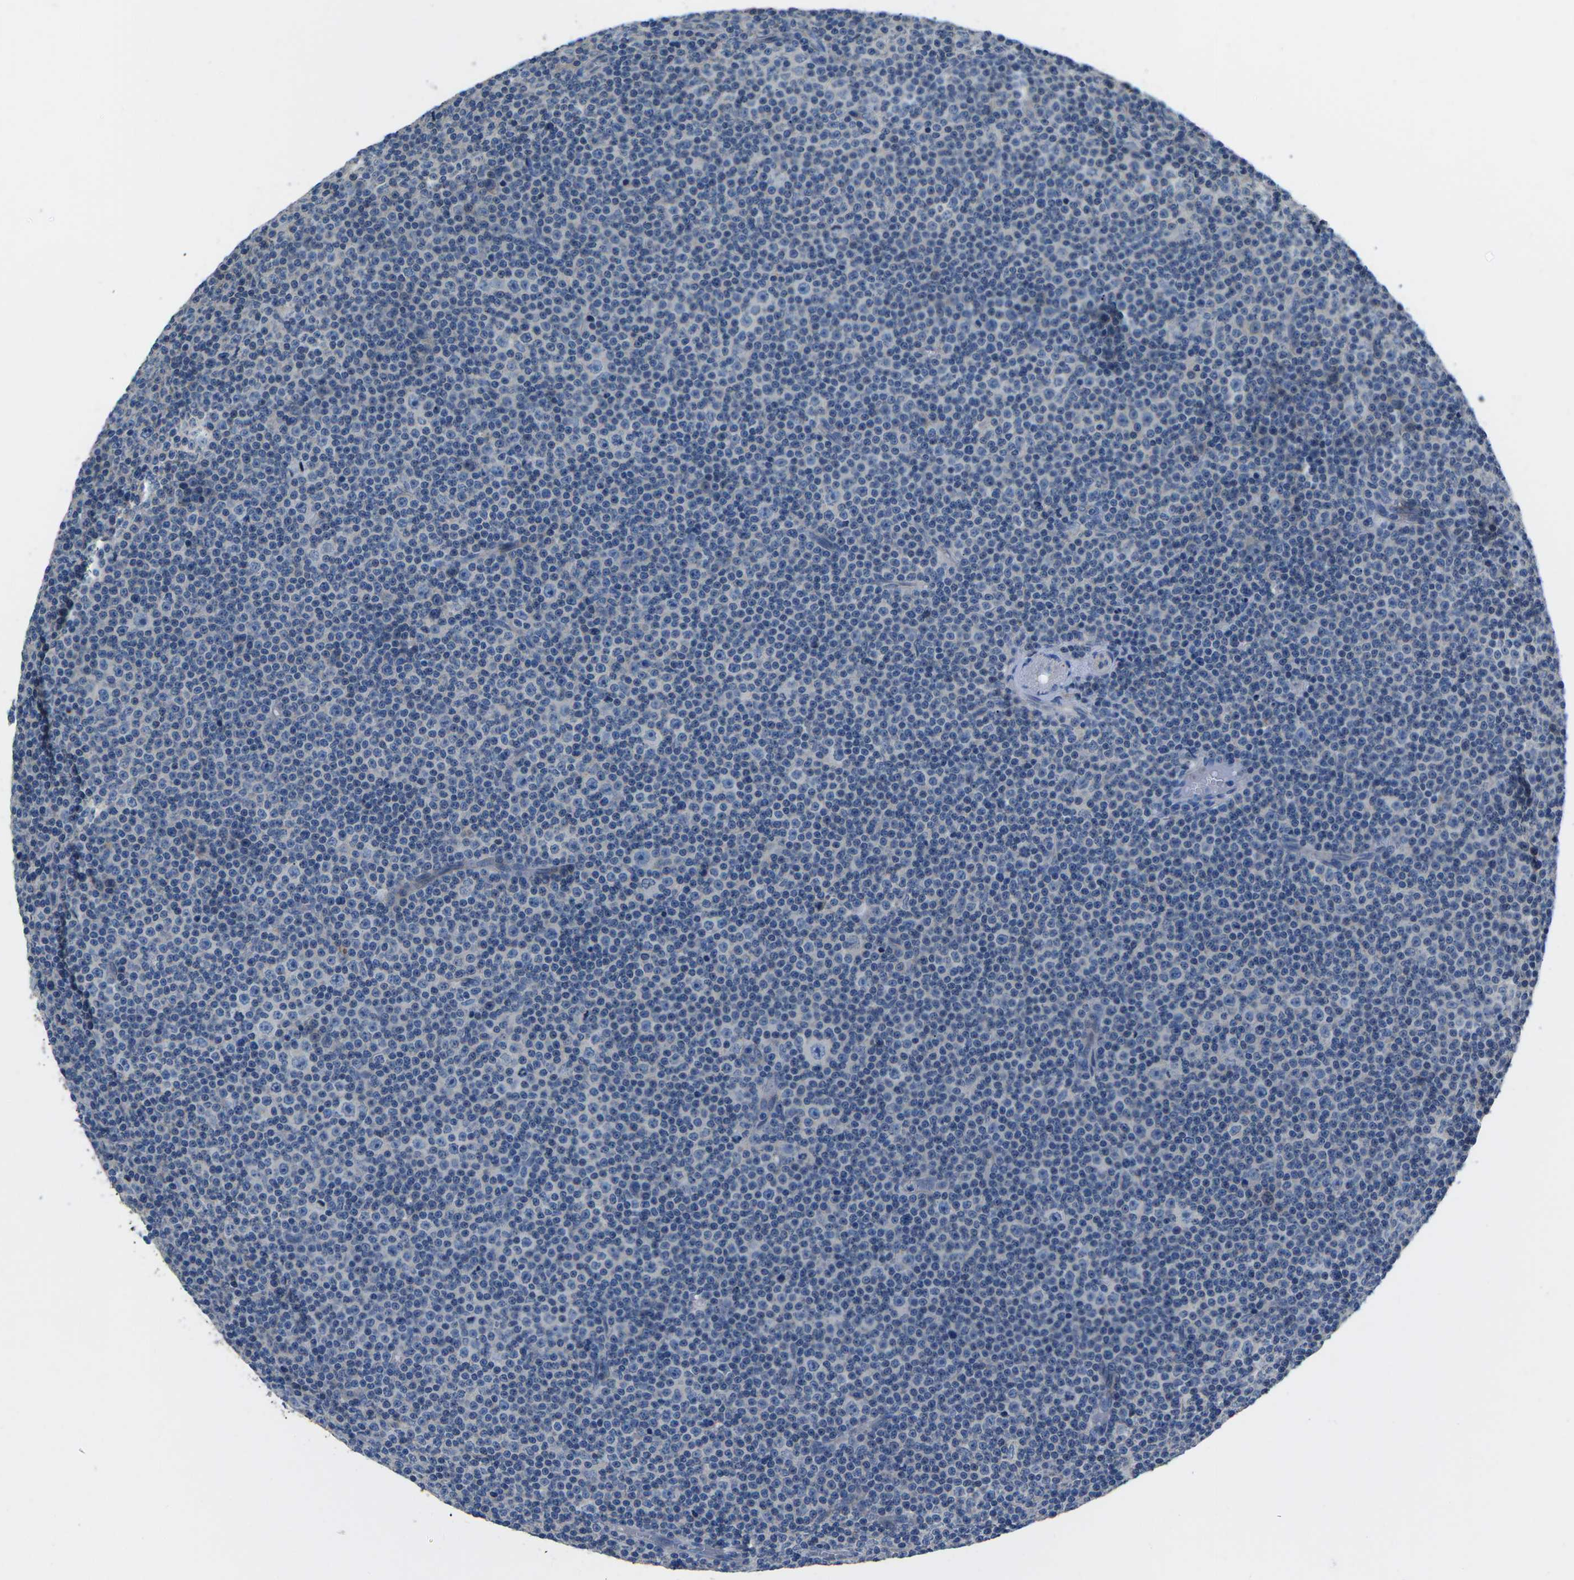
{"staining": {"intensity": "negative", "quantity": "none", "location": "none"}, "tissue": "lymphoma", "cell_type": "Tumor cells", "image_type": "cancer", "snomed": [{"axis": "morphology", "description": "Malignant lymphoma, non-Hodgkin's type, Low grade"}, {"axis": "topography", "description": "Lymph node"}], "caption": "High power microscopy image of an immunohistochemistry photomicrograph of lymphoma, revealing no significant expression in tumor cells.", "gene": "PDCD6IP", "patient": {"sex": "female", "age": 67}}